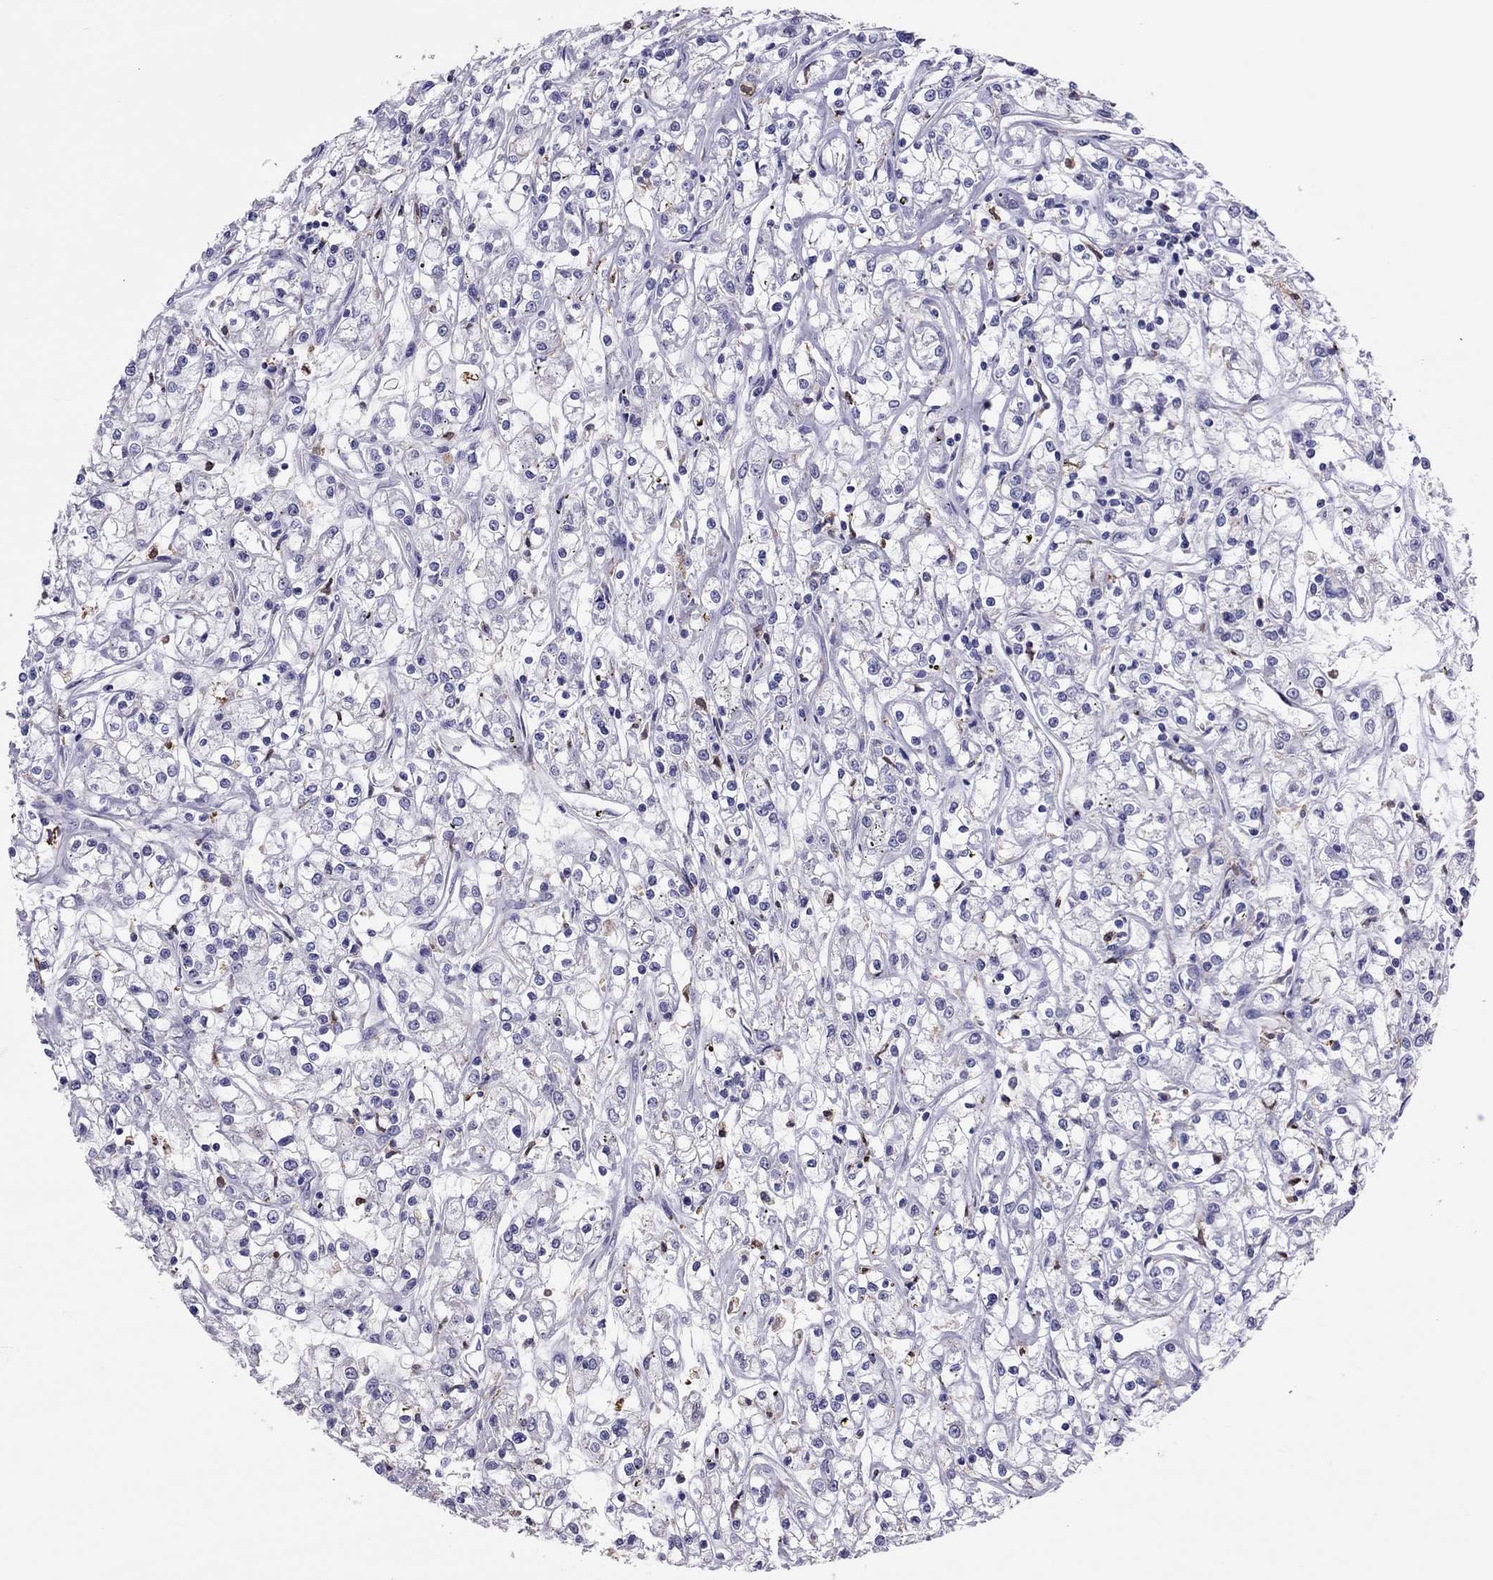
{"staining": {"intensity": "negative", "quantity": "none", "location": "none"}, "tissue": "renal cancer", "cell_type": "Tumor cells", "image_type": "cancer", "snomed": [{"axis": "morphology", "description": "Adenocarcinoma, NOS"}, {"axis": "topography", "description": "Kidney"}], "caption": "Protein analysis of renal cancer (adenocarcinoma) exhibits no significant expression in tumor cells.", "gene": "ADORA2A", "patient": {"sex": "female", "age": 59}}